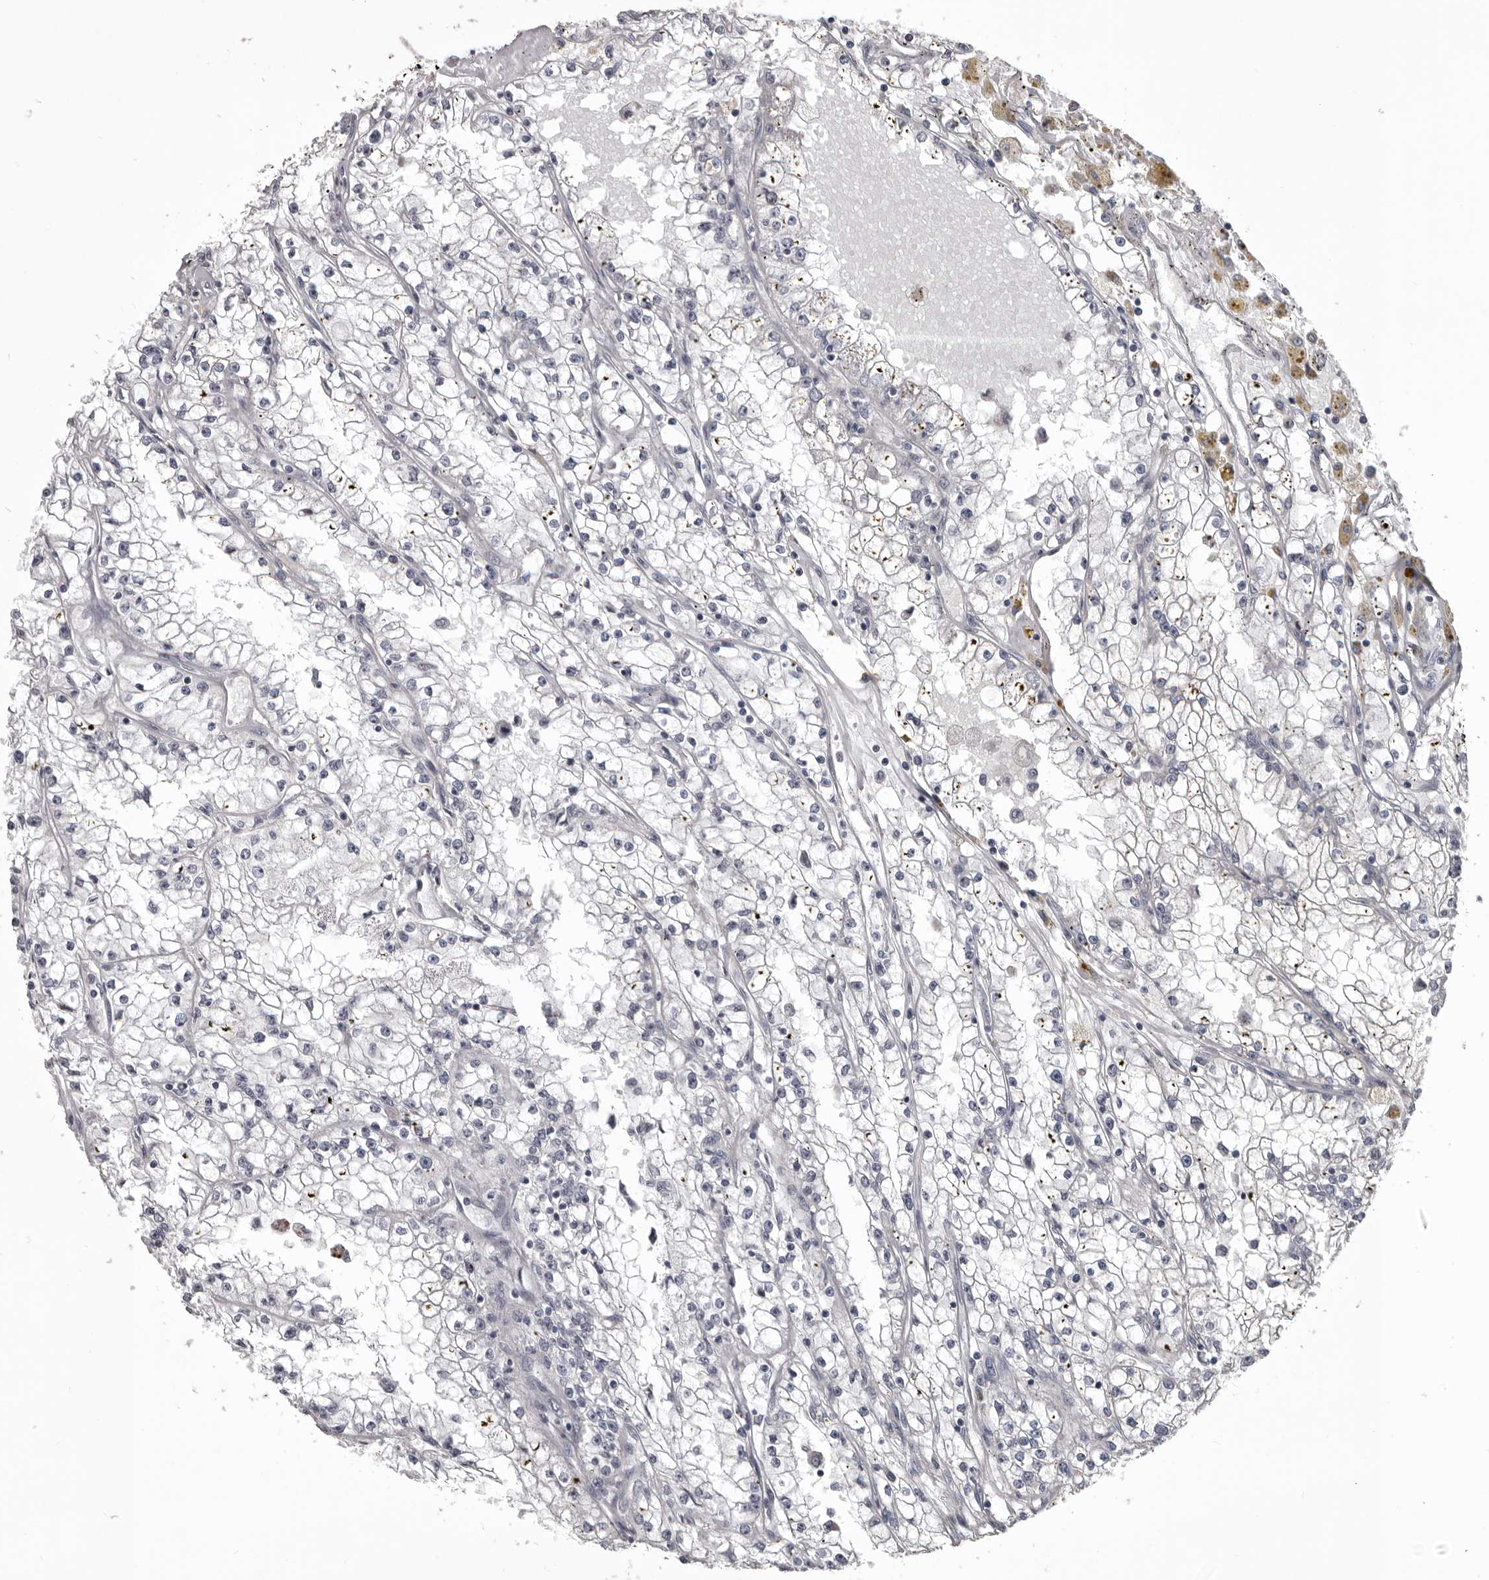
{"staining": {"intensity": "negative", "quantity": "none", "location": "none"}, "tissue": "renal cancer", "cell_type": "Tumor cells", "image_type": "cancer", "snomed": [{"axis": "morphology", "description": "Adenocarcinoma, NOS"}, {"axis": "topography", "description": "Kidney"}], "caption": "Micrograph shows no significant protein staining in tumor cells of adenocarcinoma (renal).", "gene": "LPAR6", "patient": {"sex": "male", "age": 56}}